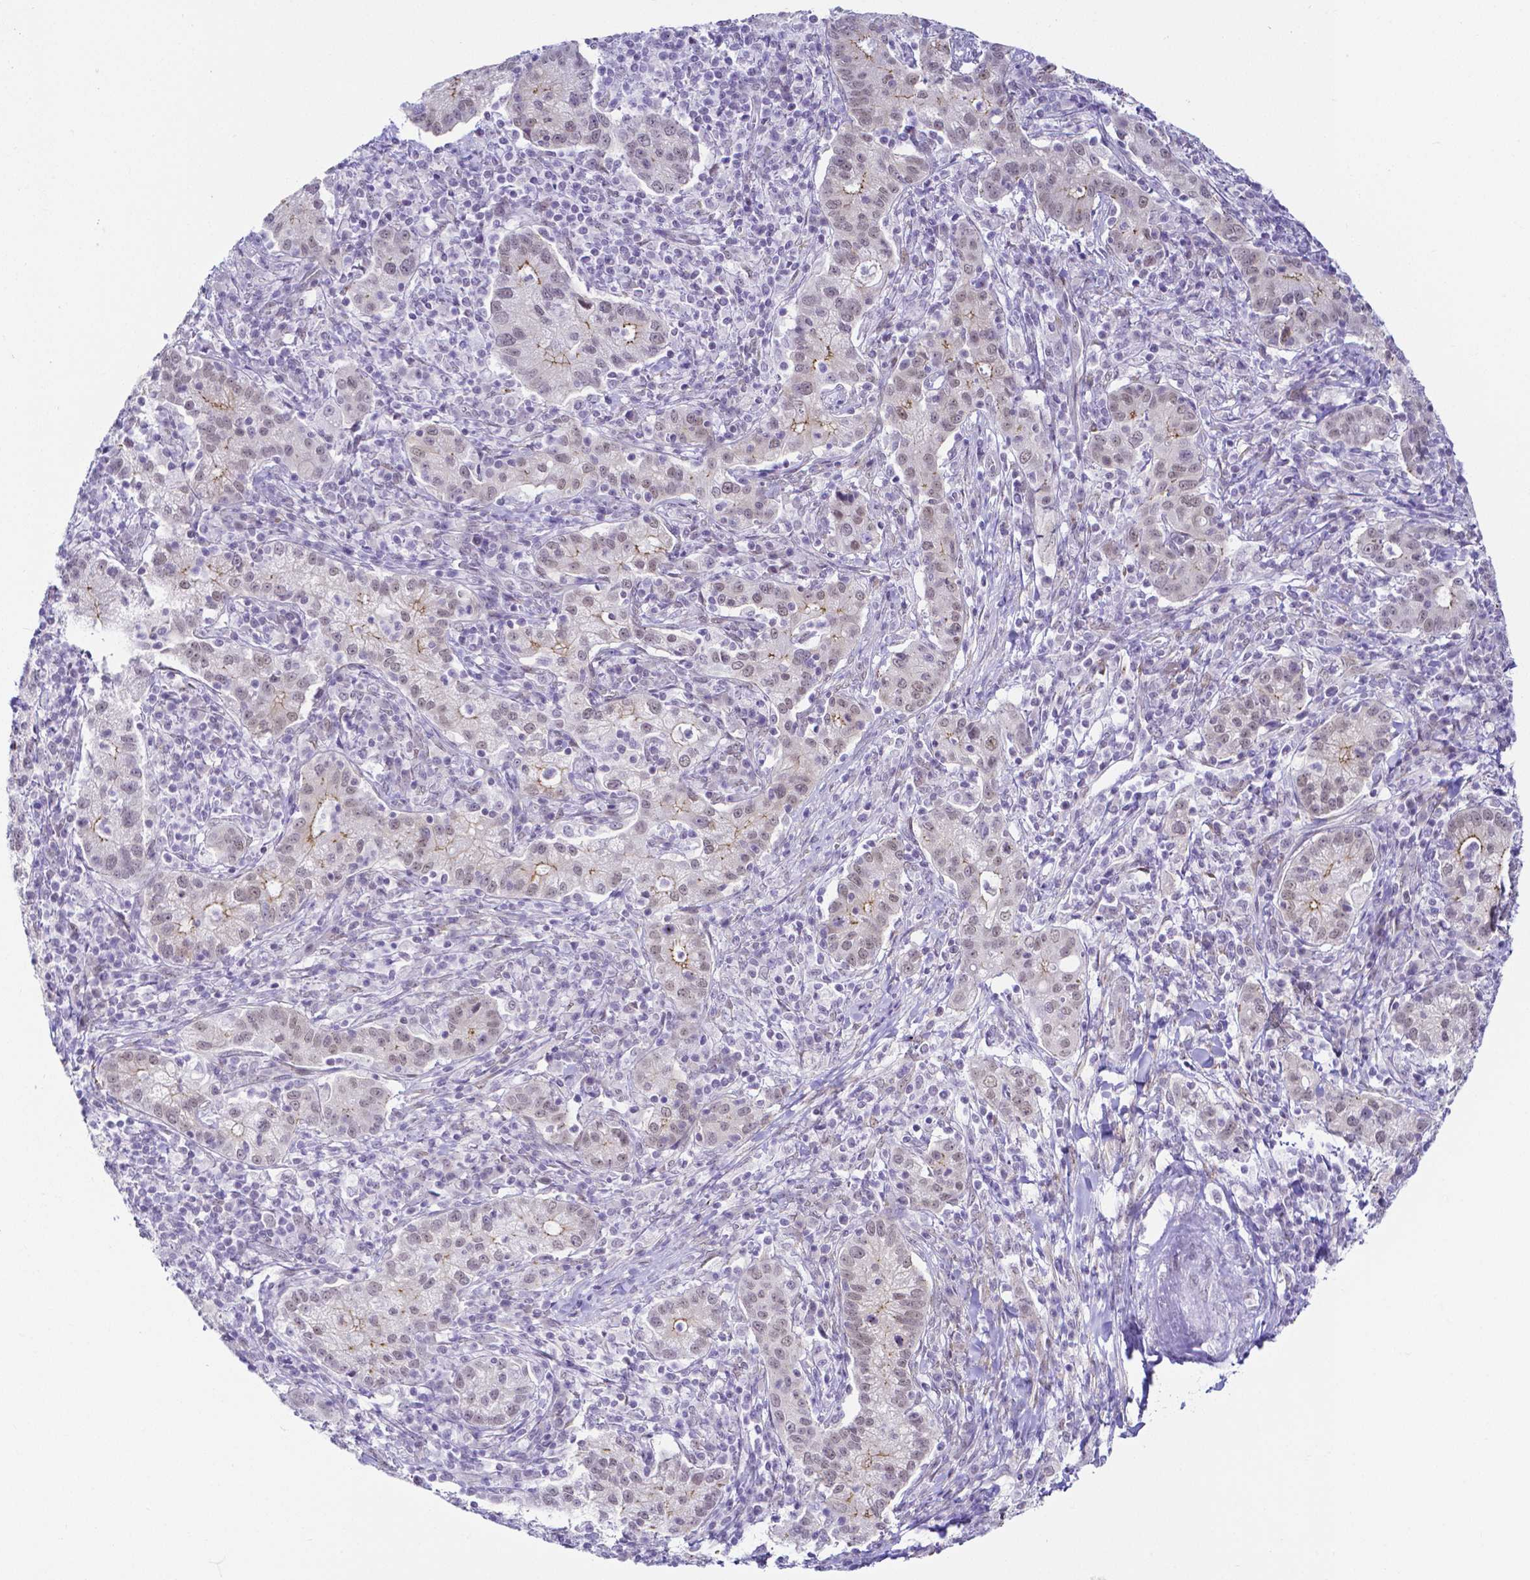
{"staining": {"intensity": "weak", "quantity": "25%-75%", "location": "cytoplasmic/membranous,nuclear"}, "tissue": "cervical cancer", "cell_type": "Tumor cells", "image_type": "cancer", "snomed": [{"axis": "morphology", "description": "Normal tissue, NOS"}, {"axis": "morphology", "description": "Adenocarcinoma, NOS"}, {"axis": "topography", "description": "Cervix"}], "caption": "Adenocarcinoma (cervical) was stained to show a protein in brown. There is low levels of weak cytoplasmic/membranous and nuclear expression in approximately 25%-75% of tumor cells.", "gene": "FAM83G", "patient": {"sex": "female", "age": 44}}